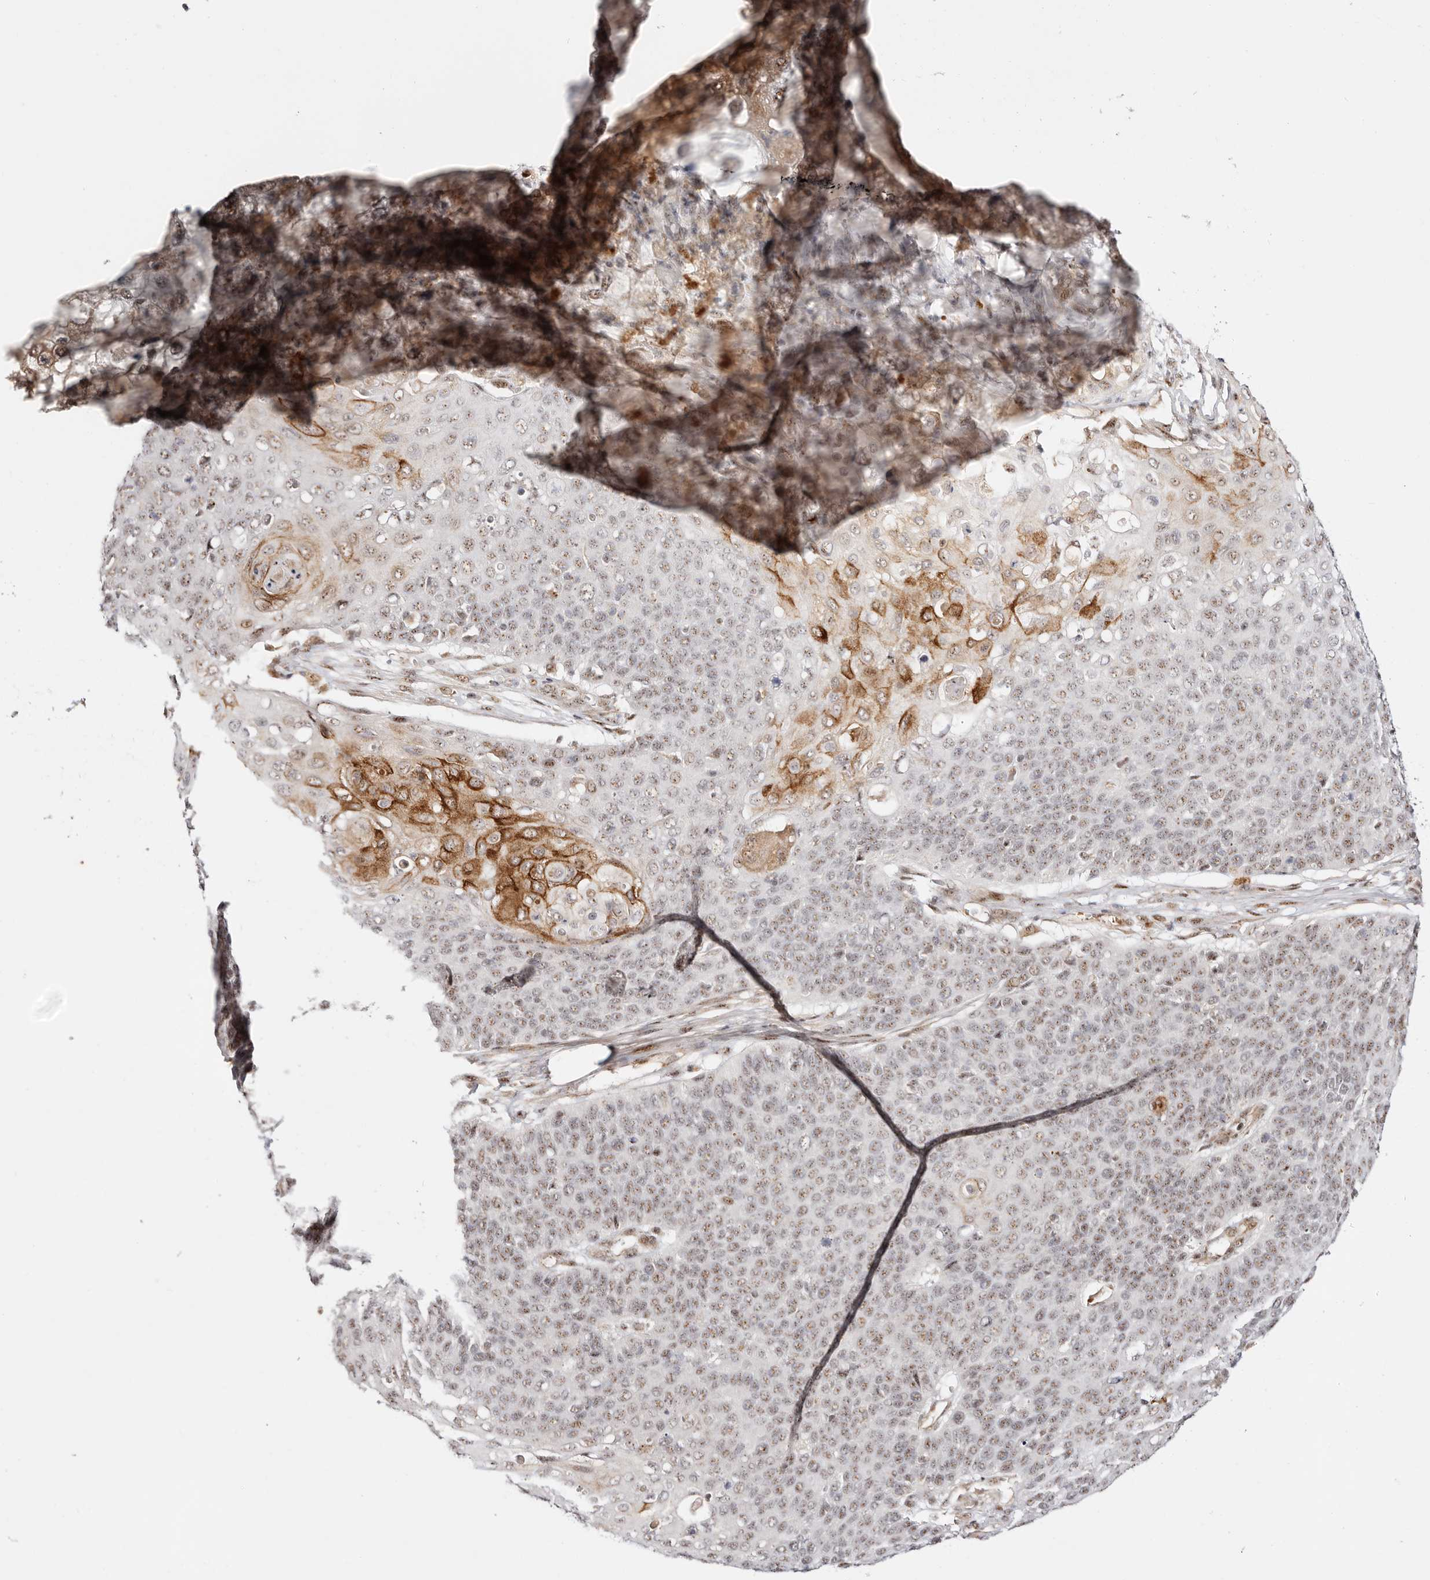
{"staining": {"intensity": "moderate", "quantity": ">75%", "location": "cytoplasmic/membranous,nuclear"}, "tissue": "cervical cancer", "cell_type": "Tumor cells", "image_type": "cancer", "snomed": [{"axis": "morphology", "description": "Squamous cell carcinoma, NOS"}, {"axis": "topography", "description": "Cervix"}], "caption": "The photomicrograph displays staining of cervical cancer (squamous cell carcinoma), revealing moderate cytoplasmic/membranous and nuclear protein staining (brown color) within tumor cells.", "gene": "WRN", "patient": {"sex": "female", "age": 39}}